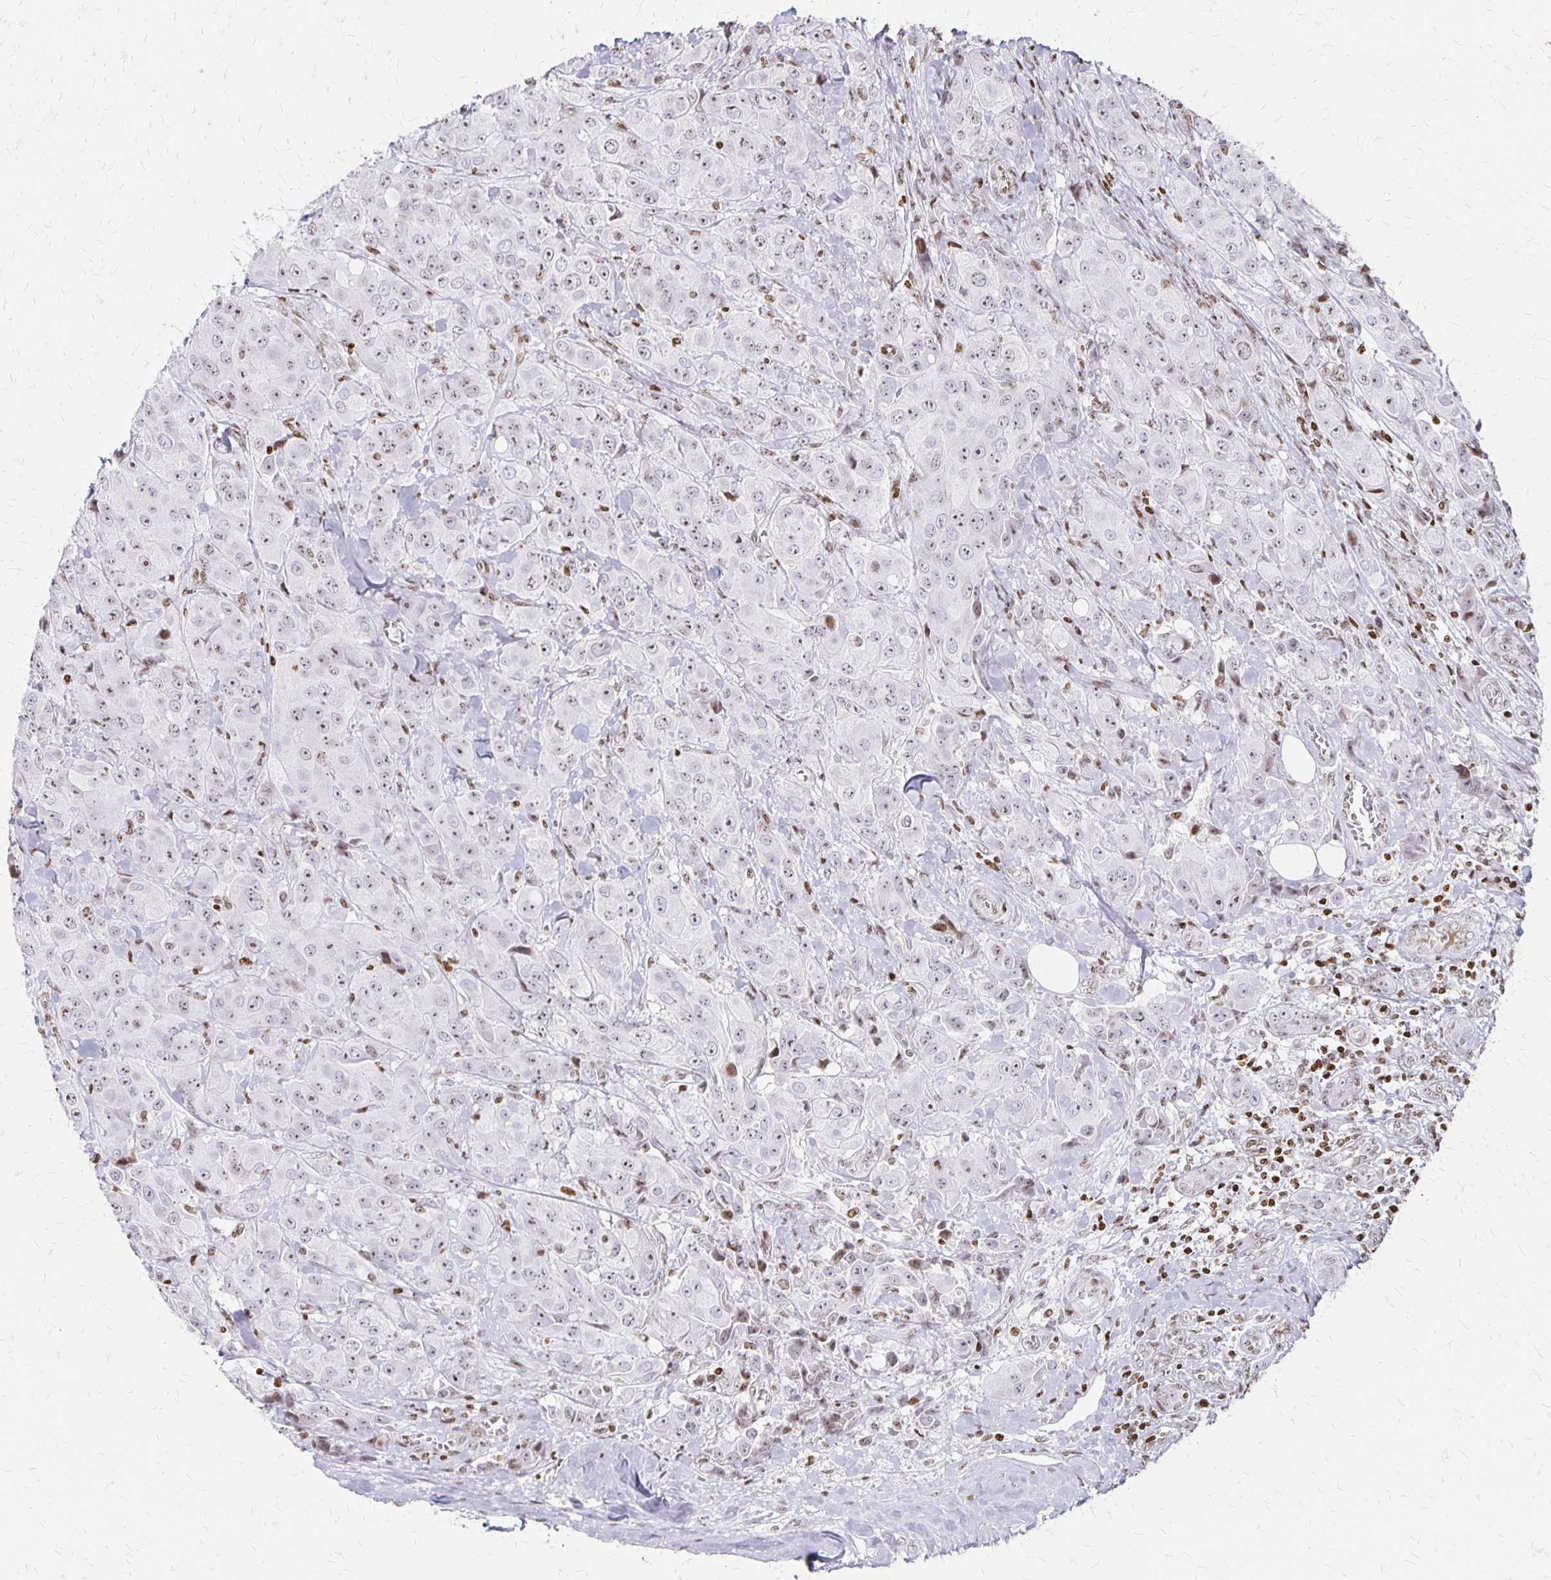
{"staining": {"intensity": "weak", "quantity": ">75%", "location": "nuclear"}, "tissue": "breast cancer", "cell_type": "Tumor cells", "image_type": "cancer", "snomed": [{"axis": "morphology", "description": "Normal tissue, NOS"}, {"axis": "morphology", "description": "Duct carcinoma"}, {"axis": "topography", "description": "Breast"}], "caption": "Tumor cells demonstrate low levels of weak nuclear staining in about >75% of cells in breast cancer.", "gene": "ZNF280C", "patient": {"sex": "female", "age": 43}}